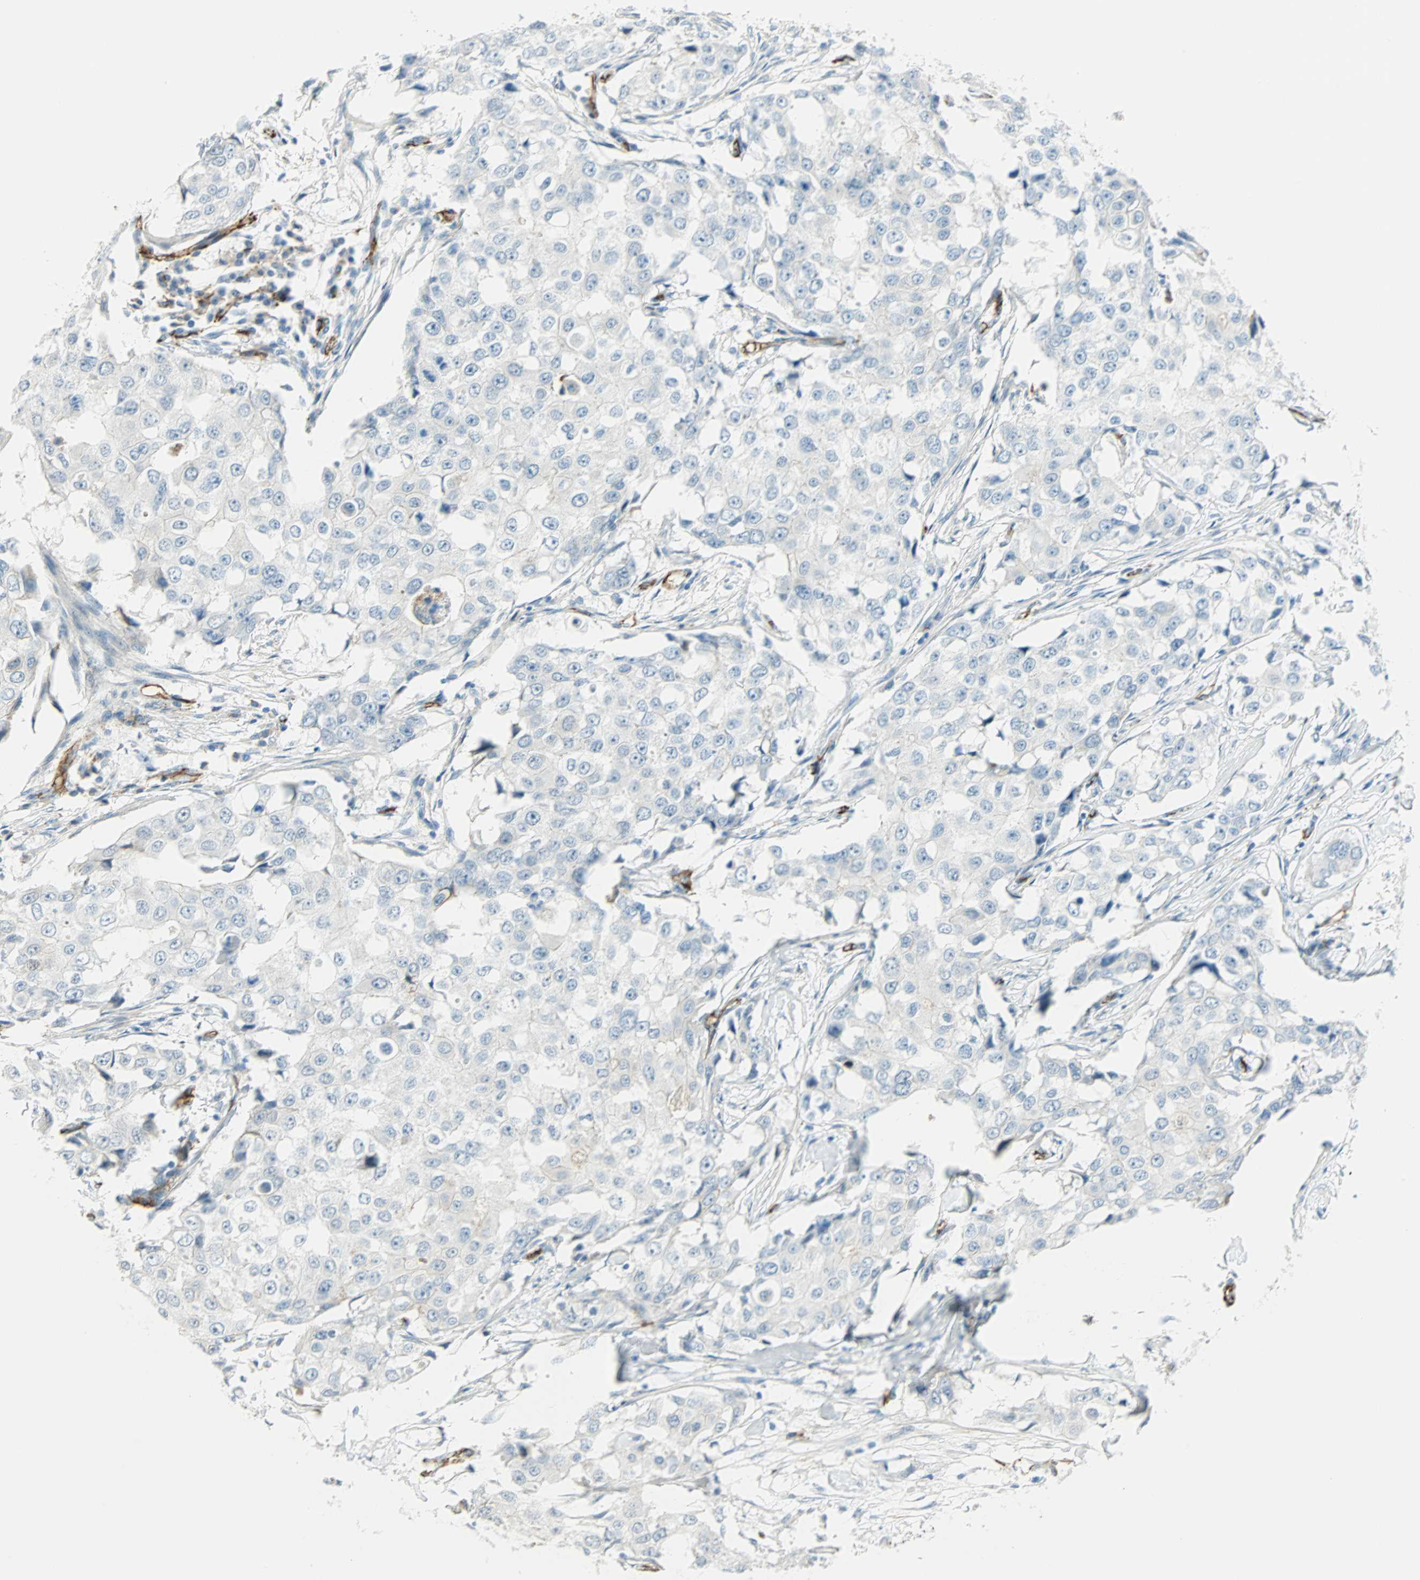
{"staining": {"intensity": "negative", "quantity": "none", "location": "none"}, "tissue": "breast cancer", "cell_type": "Tumor cells", "image_type": "cancer", "snomed": [{"axis": "morphology", "description": "Duct carcinoma"}, {"axis": "topography", "description": "Breast"}], "caption": "A histopathology image of infiltrating ductal carcinoma (breast) stained for a protein reveals no brown staining in tumor cells.", "gene": "VPS9D1", "patient": {"sex": "female", "age": 27}}